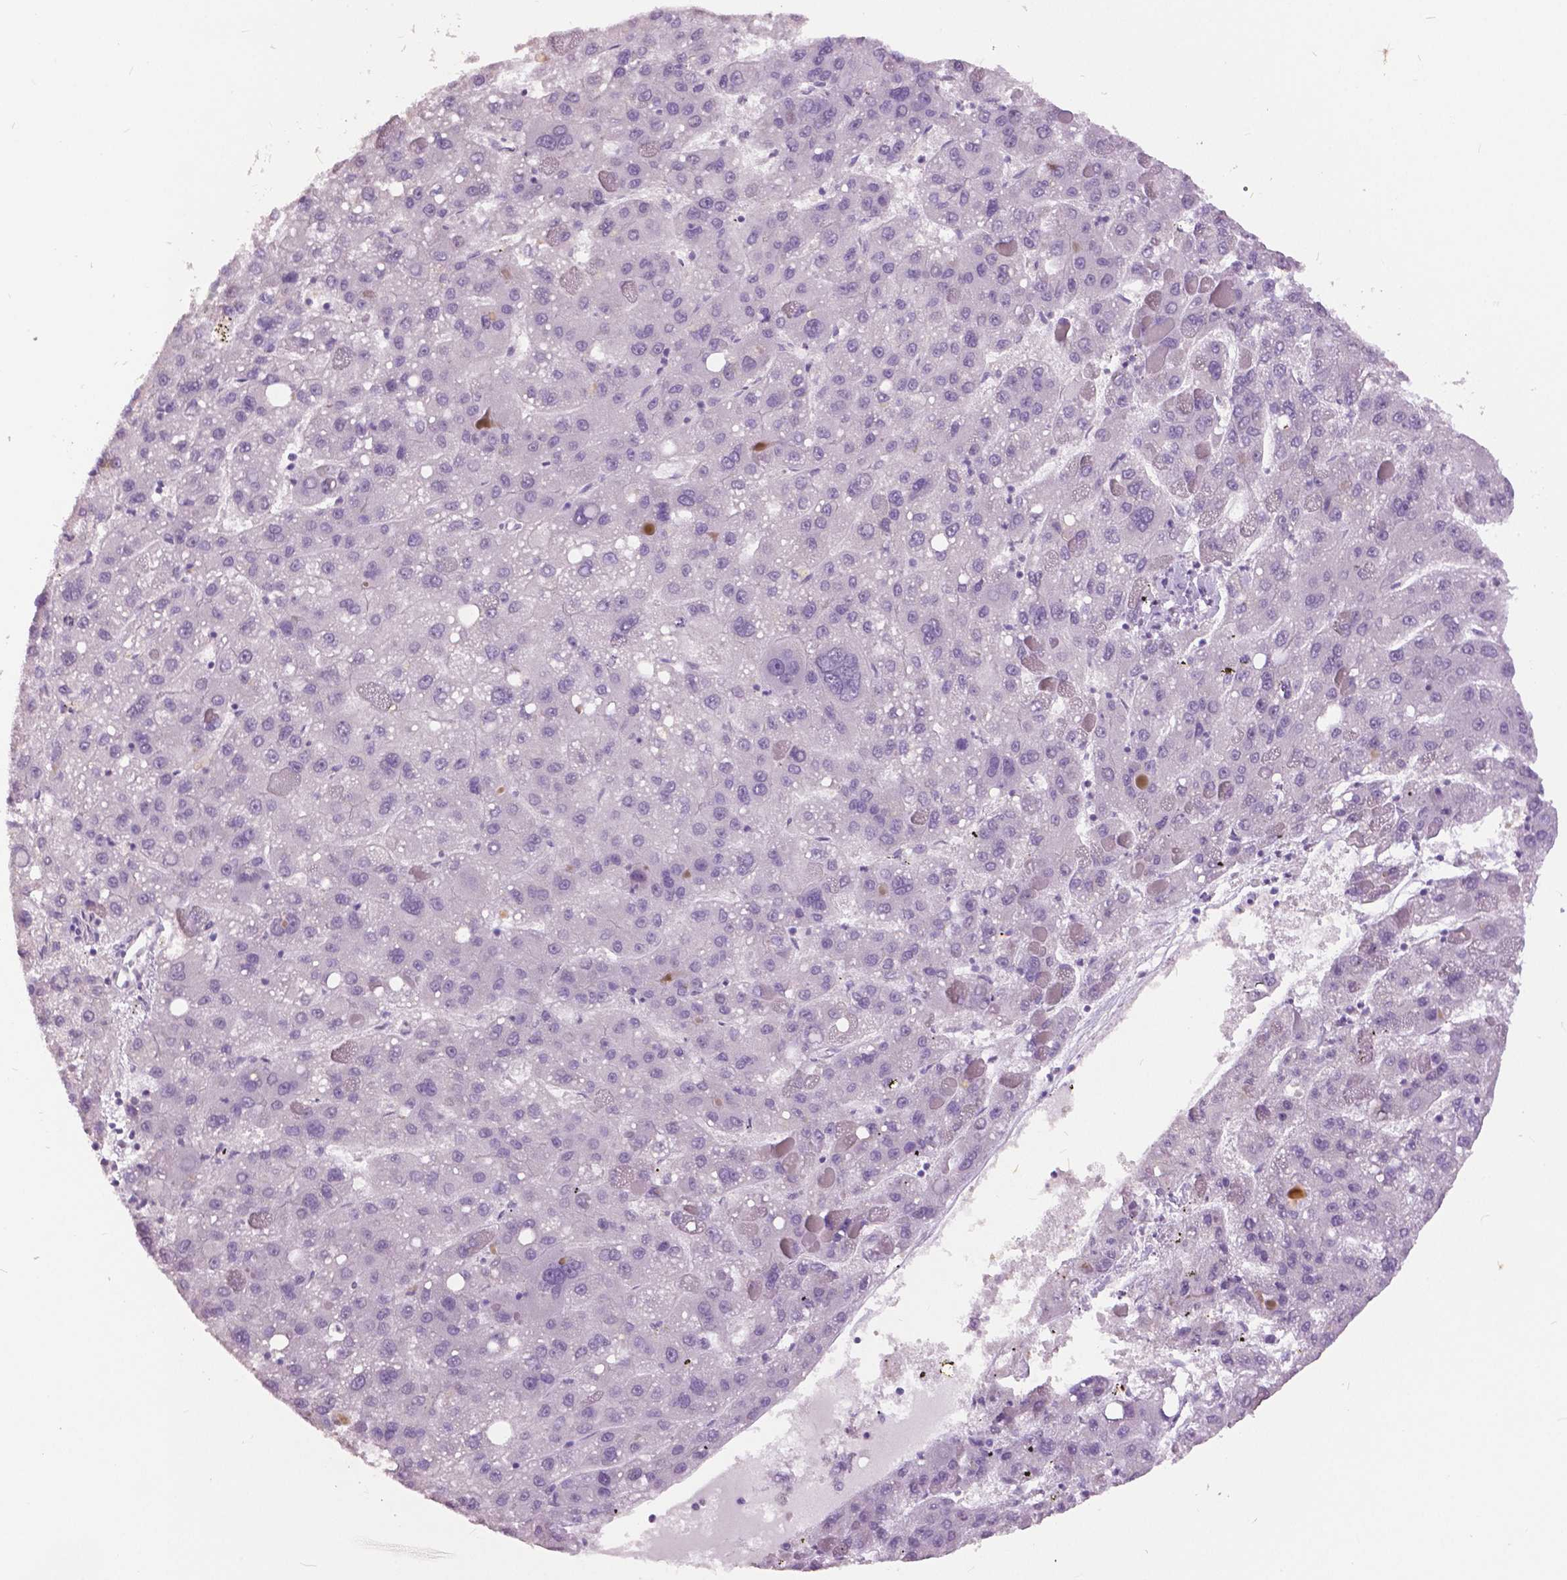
{"staining": {"intensity": "negative", "quantity": "none", "location": "none"}, "tissue": "liver cancer", "cell_type": "Tumor cells", "image_type": "cancer", "snomed": [{"axis": "morphology", "description": "Carcinoma, Hepatocellular, NOS"}, {"axis": "topography", "description": "Liver"}], "caption": "This is an IHC photomicrograph of human liver cancer (hepatocellular carcinoma). There is no expression in tumor cells.", "gene": "GRIN2A", "patient": {"sex": "female", "age": 82}}